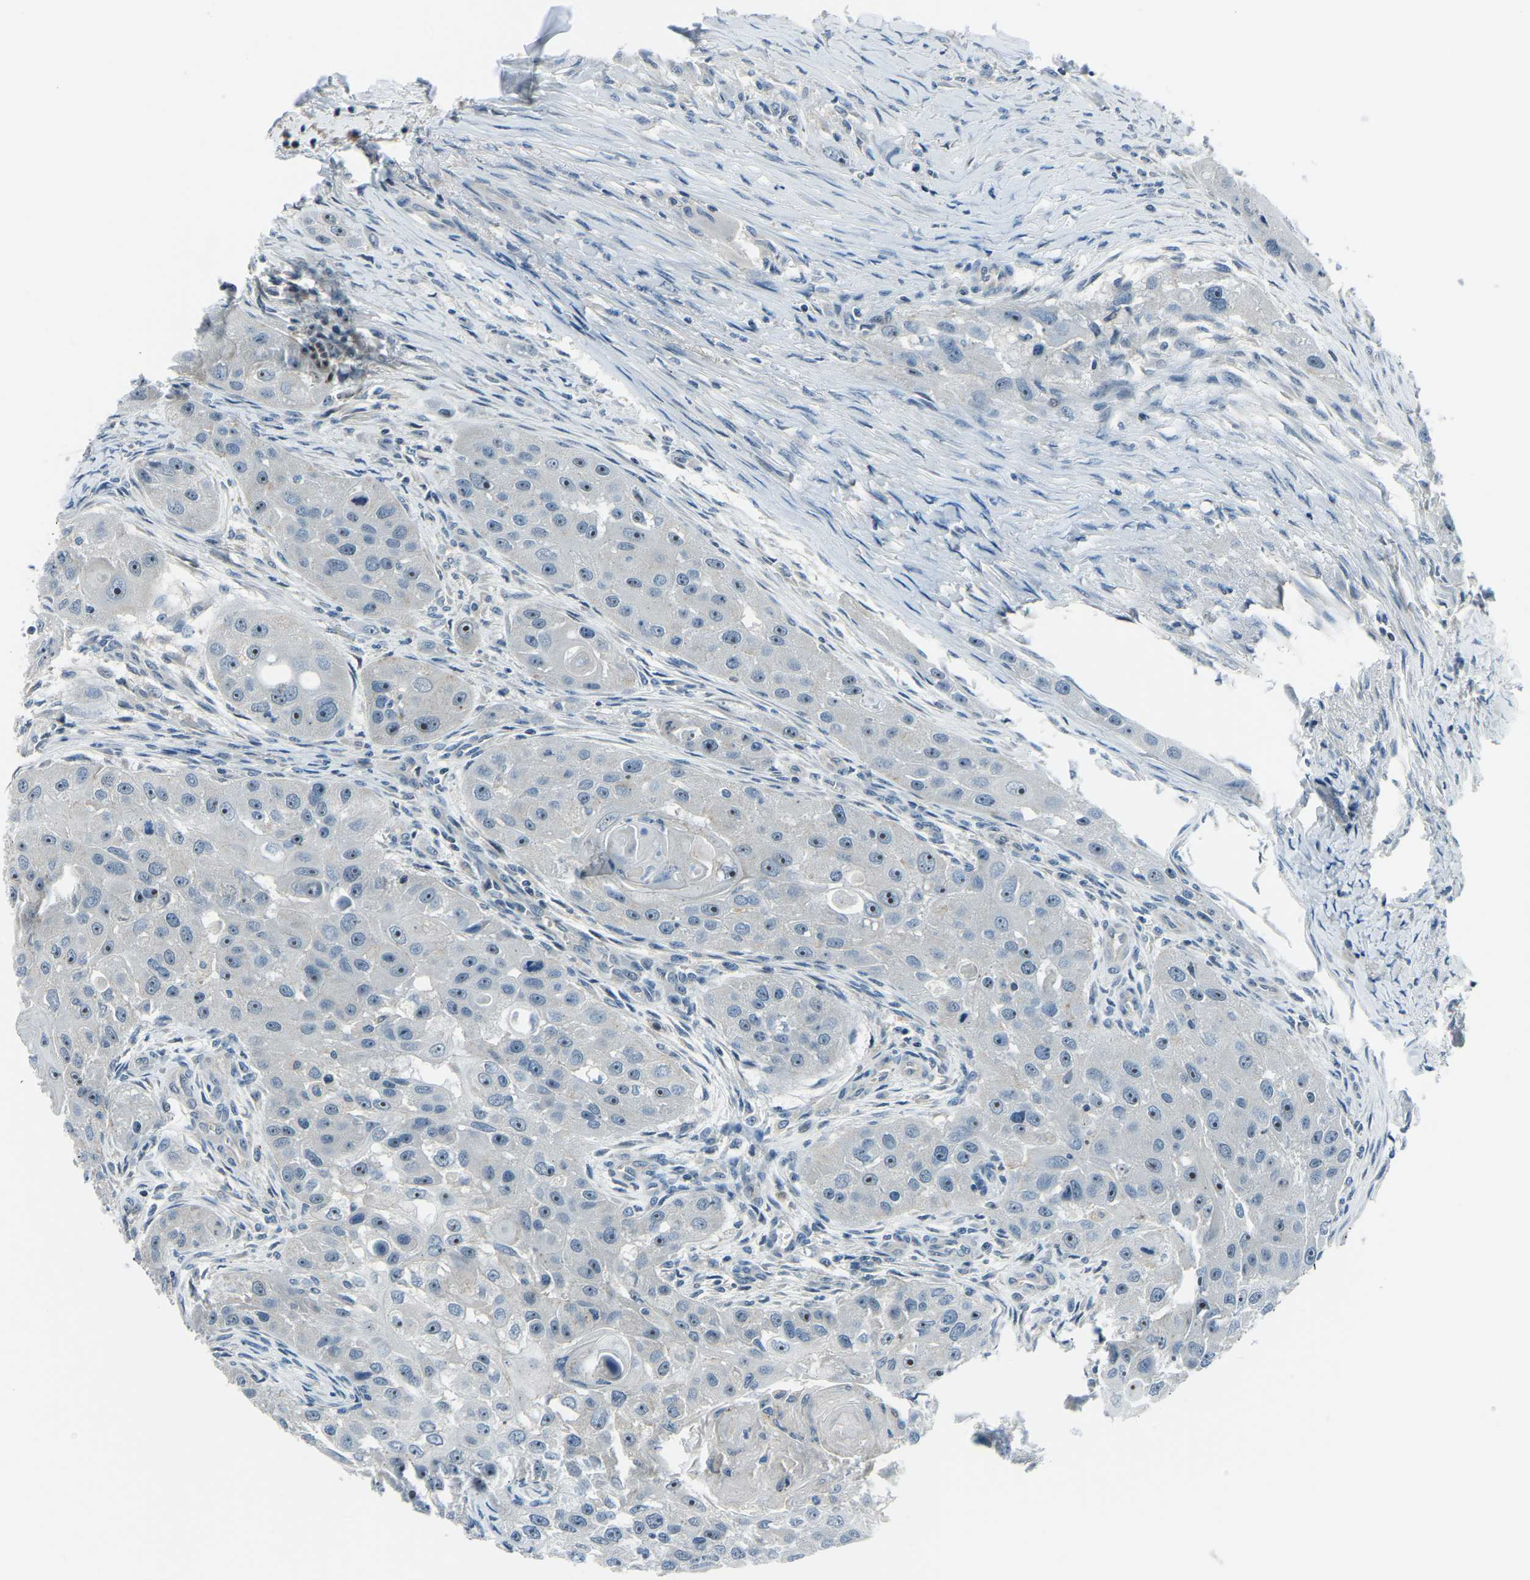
{"staining": {"intensity": "moderate", "quantity": "25%-75%", "location": "nuclear"}, "tissue": "head and neck cancer", "cell_type": "Tumor cells", "image_type": "cancer", "snomed": [{"axis": "morphology", "description": "Normal tissue, NOS"}, {"axis": "morphology", "description": "Squamous cell carcinoma, NOS"}, {"axis": "topography", "description": "Skeletal muscle"}, {"axis": "topography", "description": "Head-Neck"}], "caption": "Immunohistochemical staining of head and neck cancer displays moderate nuclear protein expression in about 25%-75% of tumor cells. (DAB = brown stain, brightfield microscopy at high magnification).", "gene": "RRP1", "patient": {"sex": "male", "age": 51}}